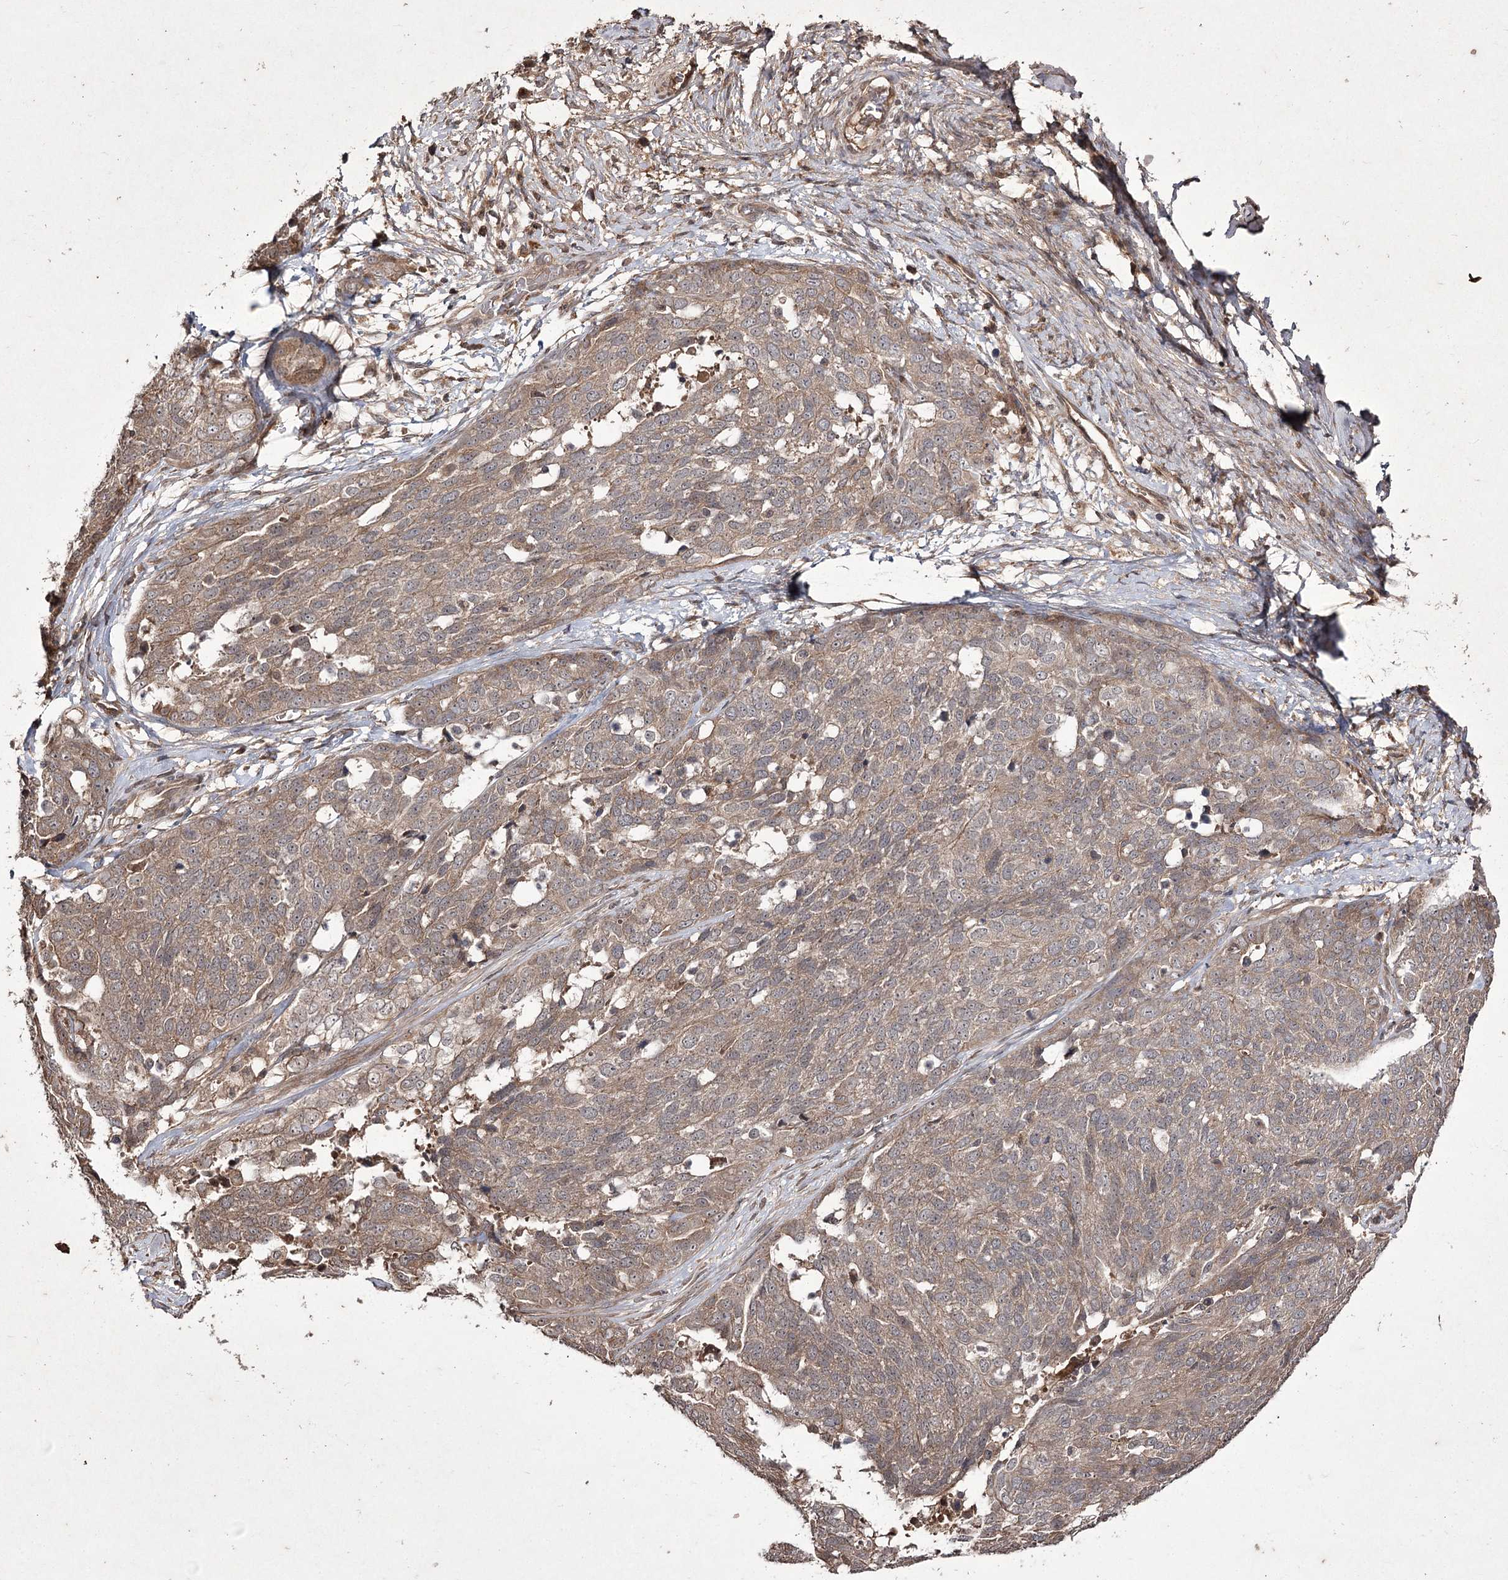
{"staining": {"intensity": "moderate", "quantity": ">75%", "location": "cytoplasmic/membranous"}, "tissue": "ovarian cancer", "cell_type": "Tumor cells", "image_type": "cancer", "snomed": [{"axis": "morphology", "description": "Cystadenocarcinoma, serous, NOS"}, {"axis": "topography", "description": "Ovary"}], "caption": "Human ovarian cancer stained with a brown dye reveals moderate cytoplasmic/membranous positive expression in about >75% of tumor cells.", "gene": "FANCL", "patient": {"sex": "female", "age": 44}}